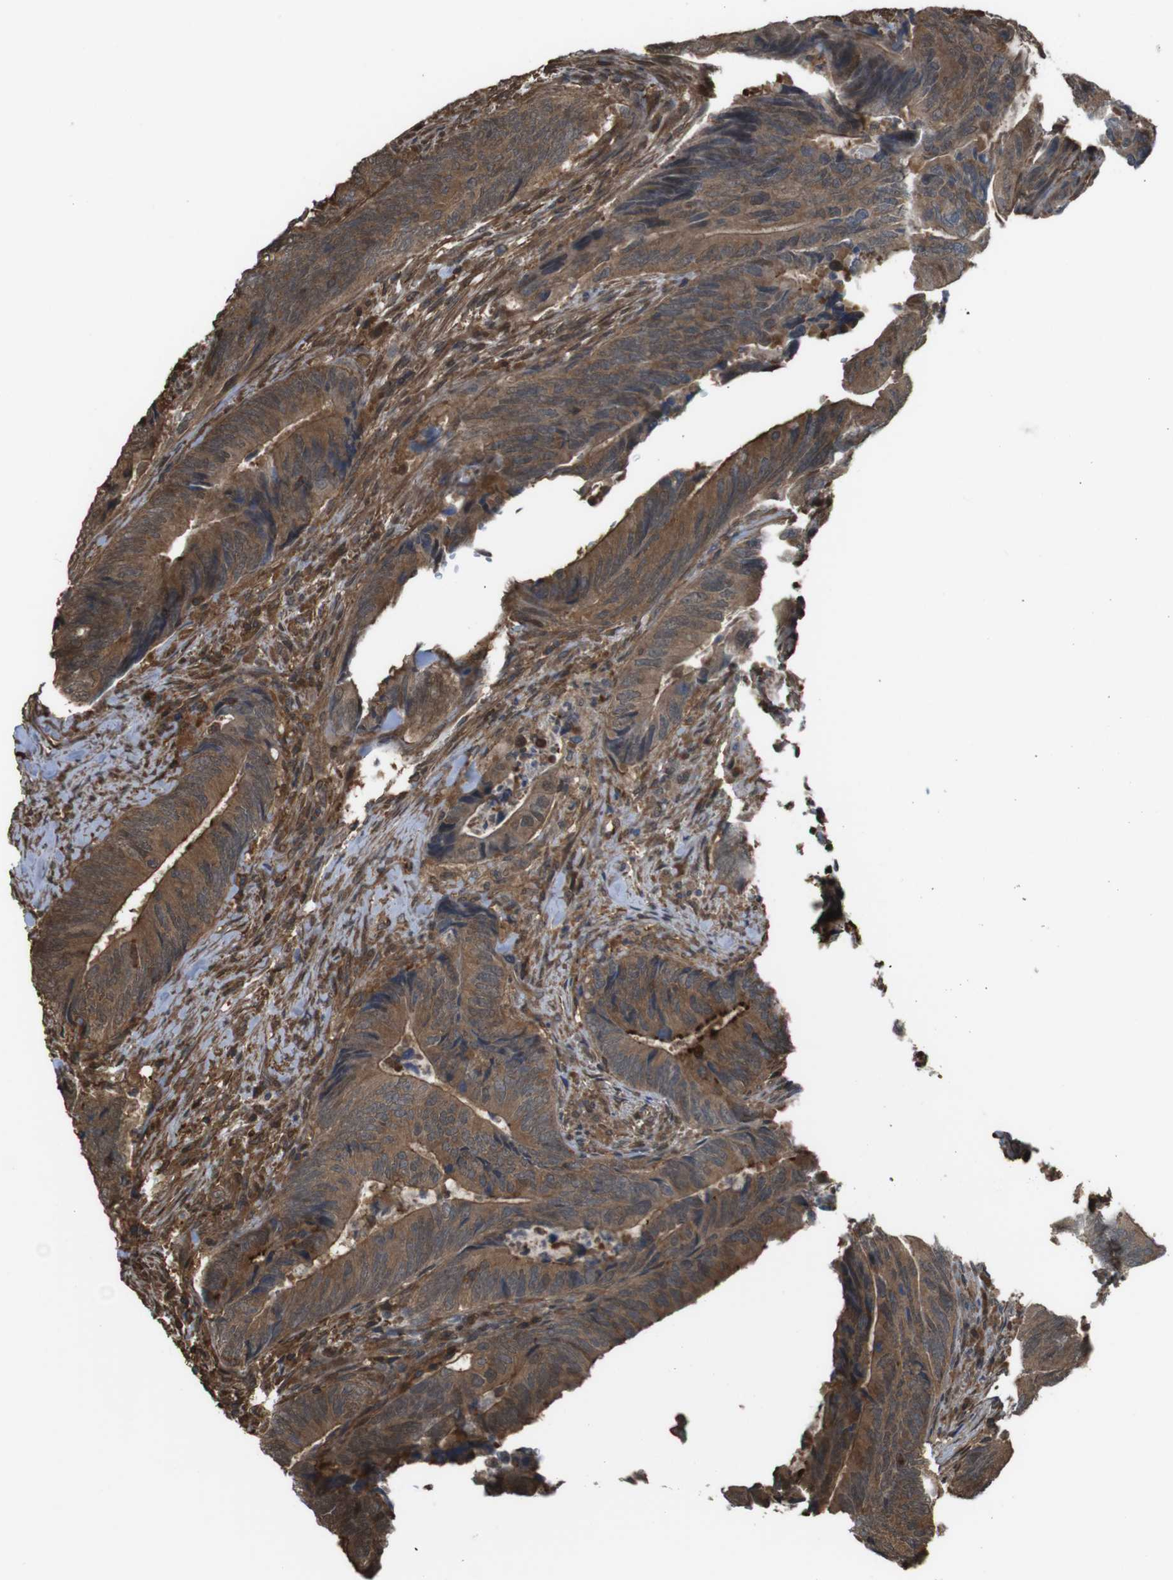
{"staining": {"intensity": "moderate", "quantity": ">75%", "location": "cytoplasmic/membranous"}, "tissue": "colorectal cancer", "cell_type": "Tumor cells", "image_type": "cancer", "snomed": [{"axis": "morphology", "description": "Normal tissue, NOS"}, {"axis": "morphology", "description": "Adenocarcinoma, NOS"}, {"axis": "topography", "description": "Colon"}], "caption": "A brown stain labels moderate cytoplasmic/membranous expression of a protein in colorectal cancer (adenocarcinoma) tumor cells. (DAB IHC with brightfield microscopy, high magnification).", "gene": "ARHGDIA", "patient": {"sex": "male", "age": 56}}